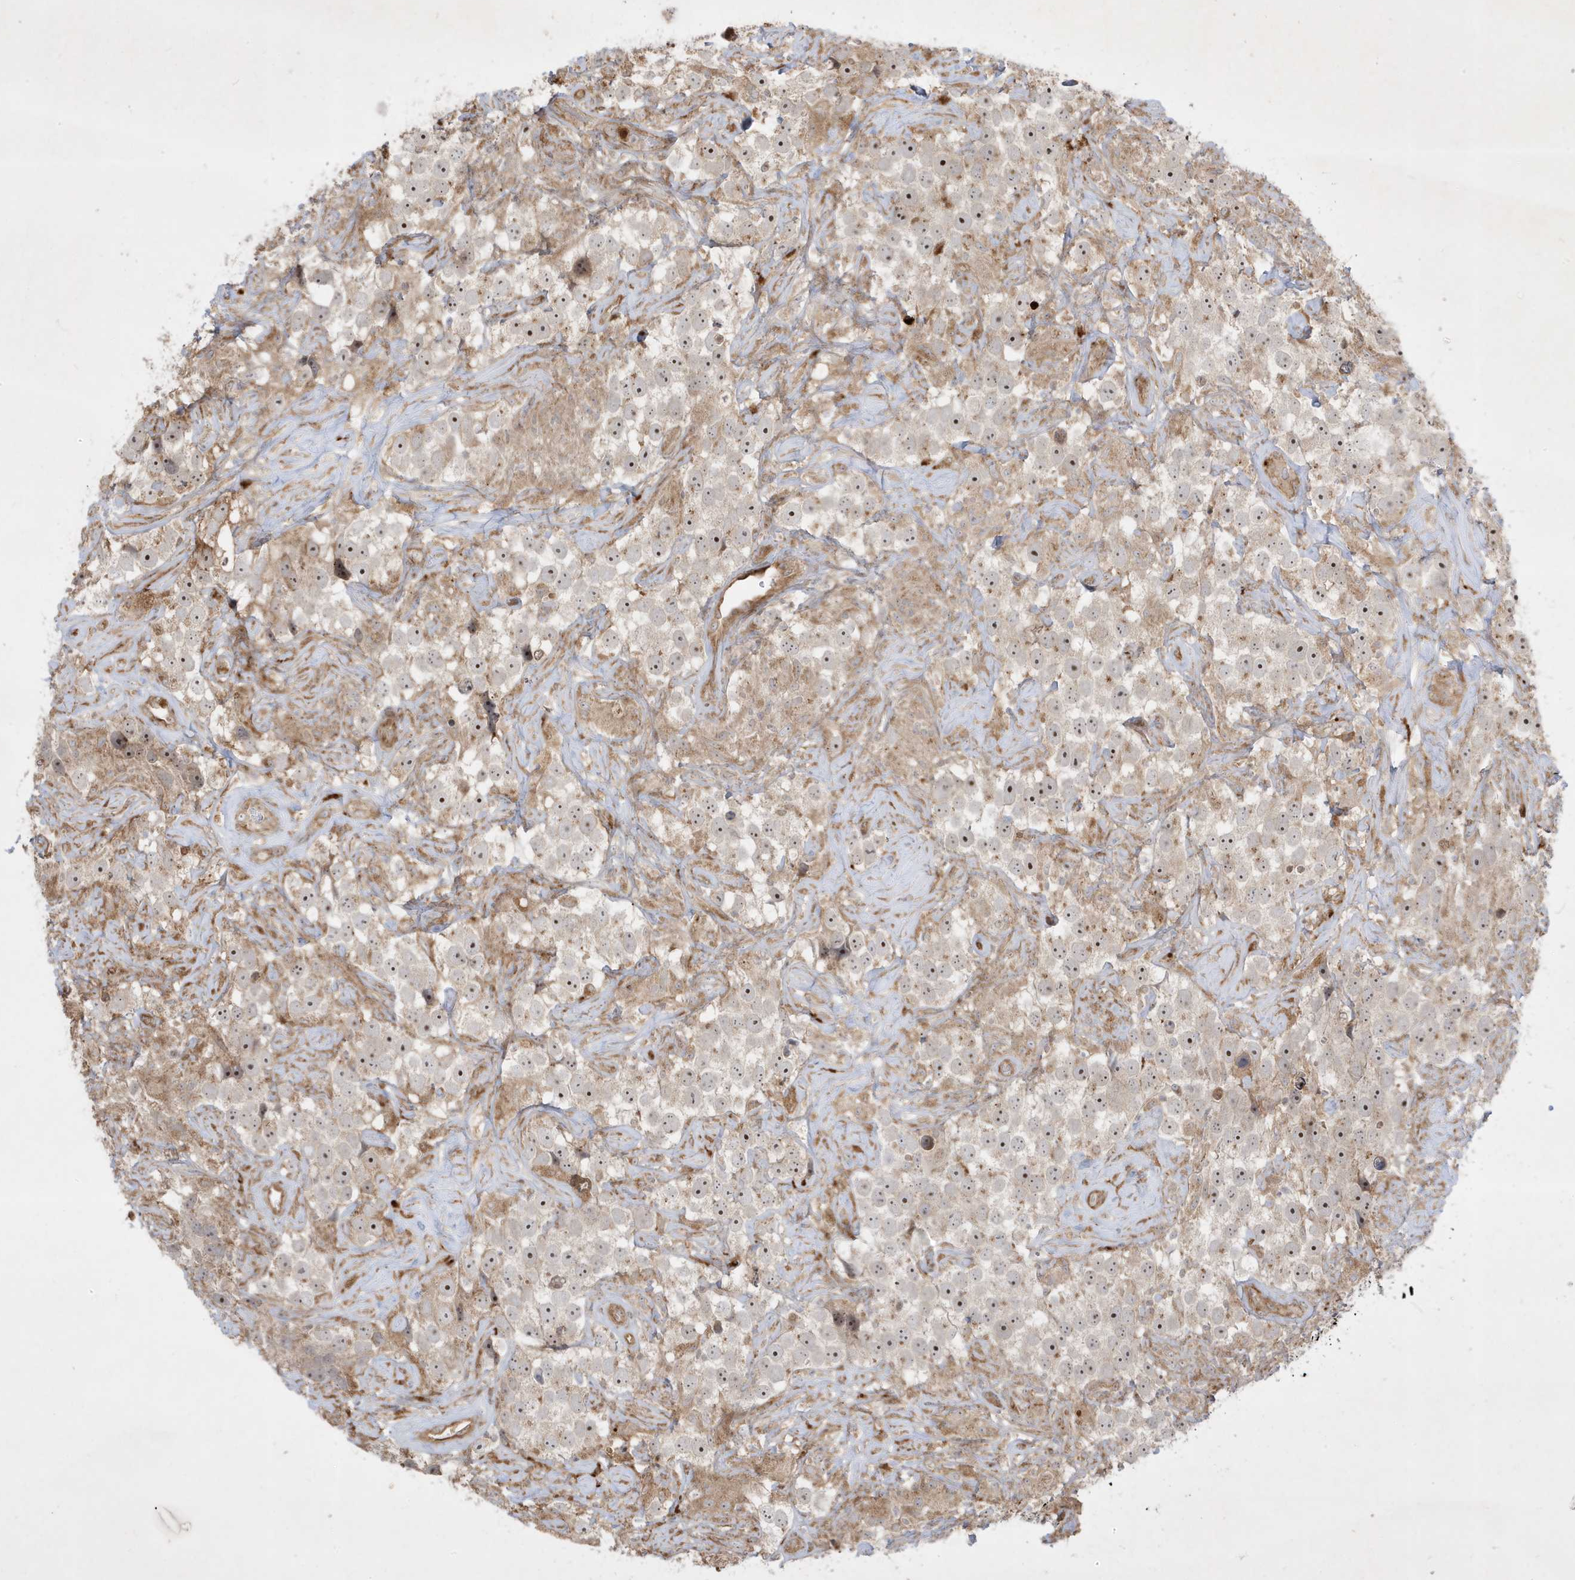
{"staining": {"intensity": "moderate", "quantity": "25%-75%", "location": "nuclear"}, "tissue": "testis cancer", "cell_type": "Tumor cells", "image_type": "cancer", "snomed": [{"axis": "morphology", "description": "Seminoma, NOS"}, {"axis": "topography", "description": "Testis"}], "caption": "Immunohistochemical staining of testis cancer exhibits medium levels of moderate nuclear staining in approximately 25%-75% of tumor cells.", "gene": "IFT57", "patient": {"sex": "male", "age": 49}}